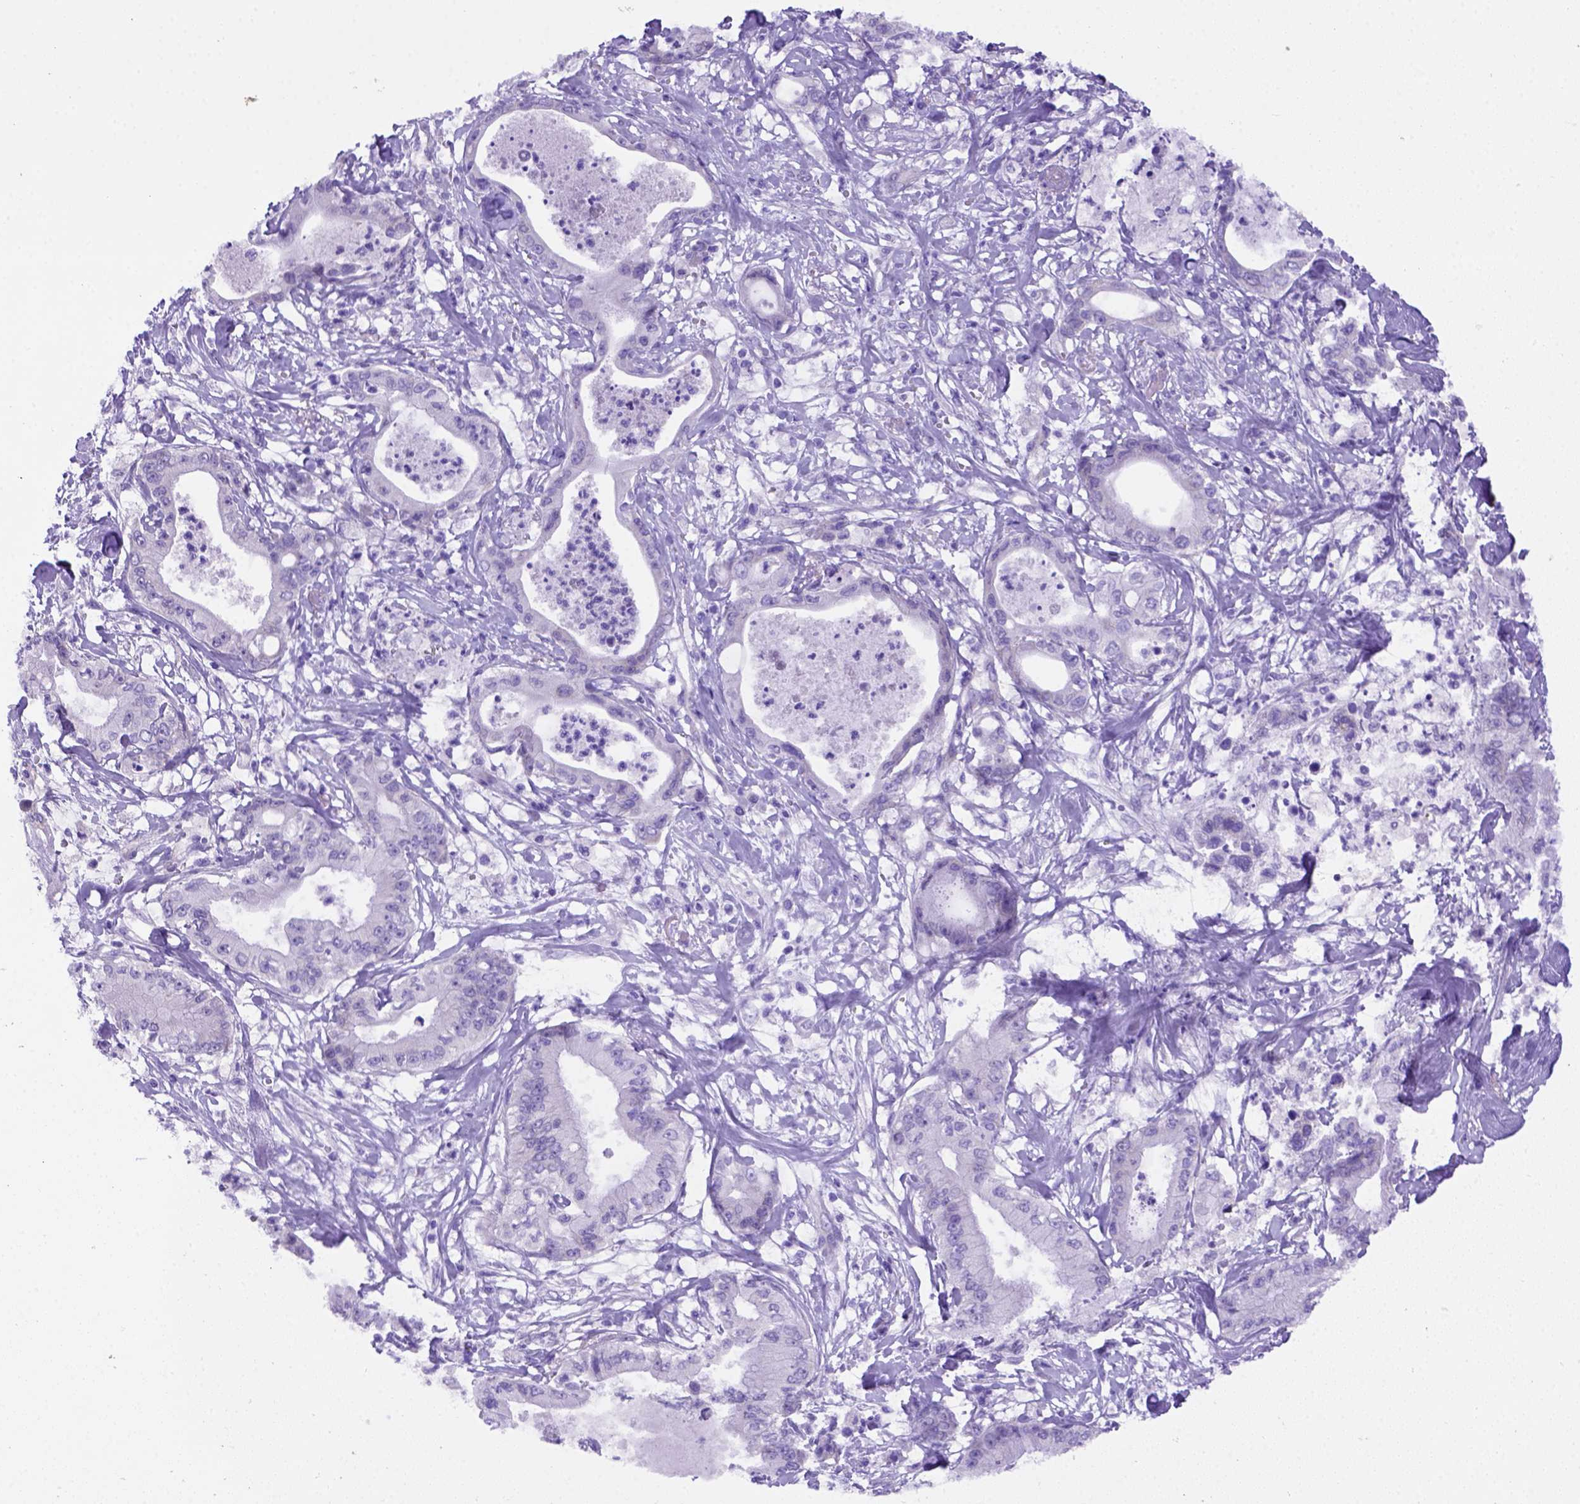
{"staining": {"intensity": "negative", "quantity": "none", "location": "none"}, "tissue": "pancreatic cancer", "cell_type": "Tumor cells", "image_type": "cancer", "snomed": [{"axis": "morphology", "description": "Adenocarcinoma, NOS"}, {"axis": "topography", "description": "Pancreas"}], "caption": "IHC micrograph of pancreatic cancer stained for a protein (brown), which reveals no staining in tumor cells.", "gene": "FOXI1", "patient": {"sex": "male", "age": 71}}